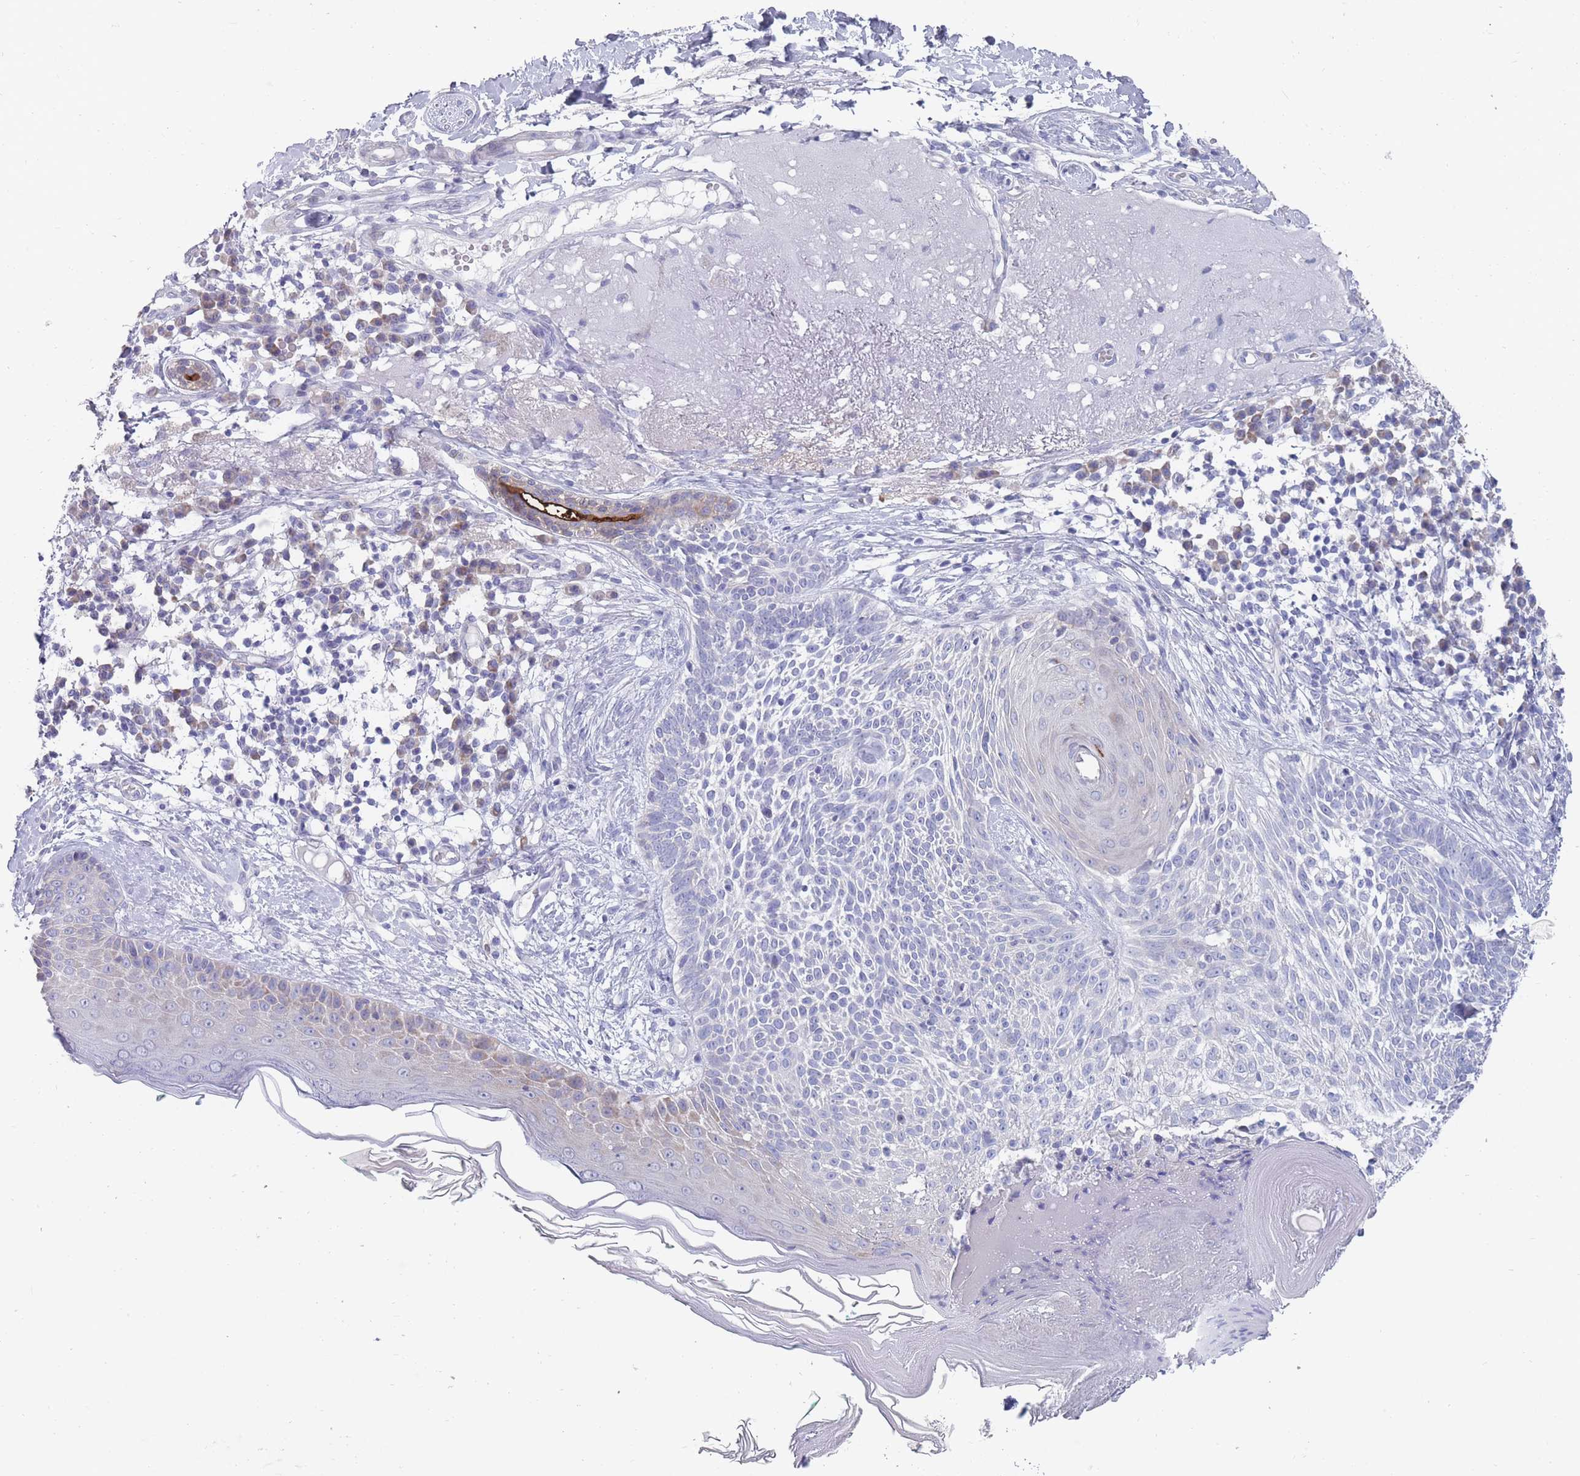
{"staining": {"intensity": "negative", "quantity": "none", "location": "none"}, "tissue": "skin cancer", "cell_type": "Tumor cells", "image_type": "cancer", "snomed": [{"axis": "morphology", "description": "Basal cell carcinoma"}, {"axis": "topography", "description": "Skin"}], "caption": "High power microscopy histopathology image of an immunohistochemistry micrograph of basal cell carcinoma (skin), revealing no significant staining in tumor cells.", "gene": "PIGU", "patient": {"sex": "male", "age": 72}}